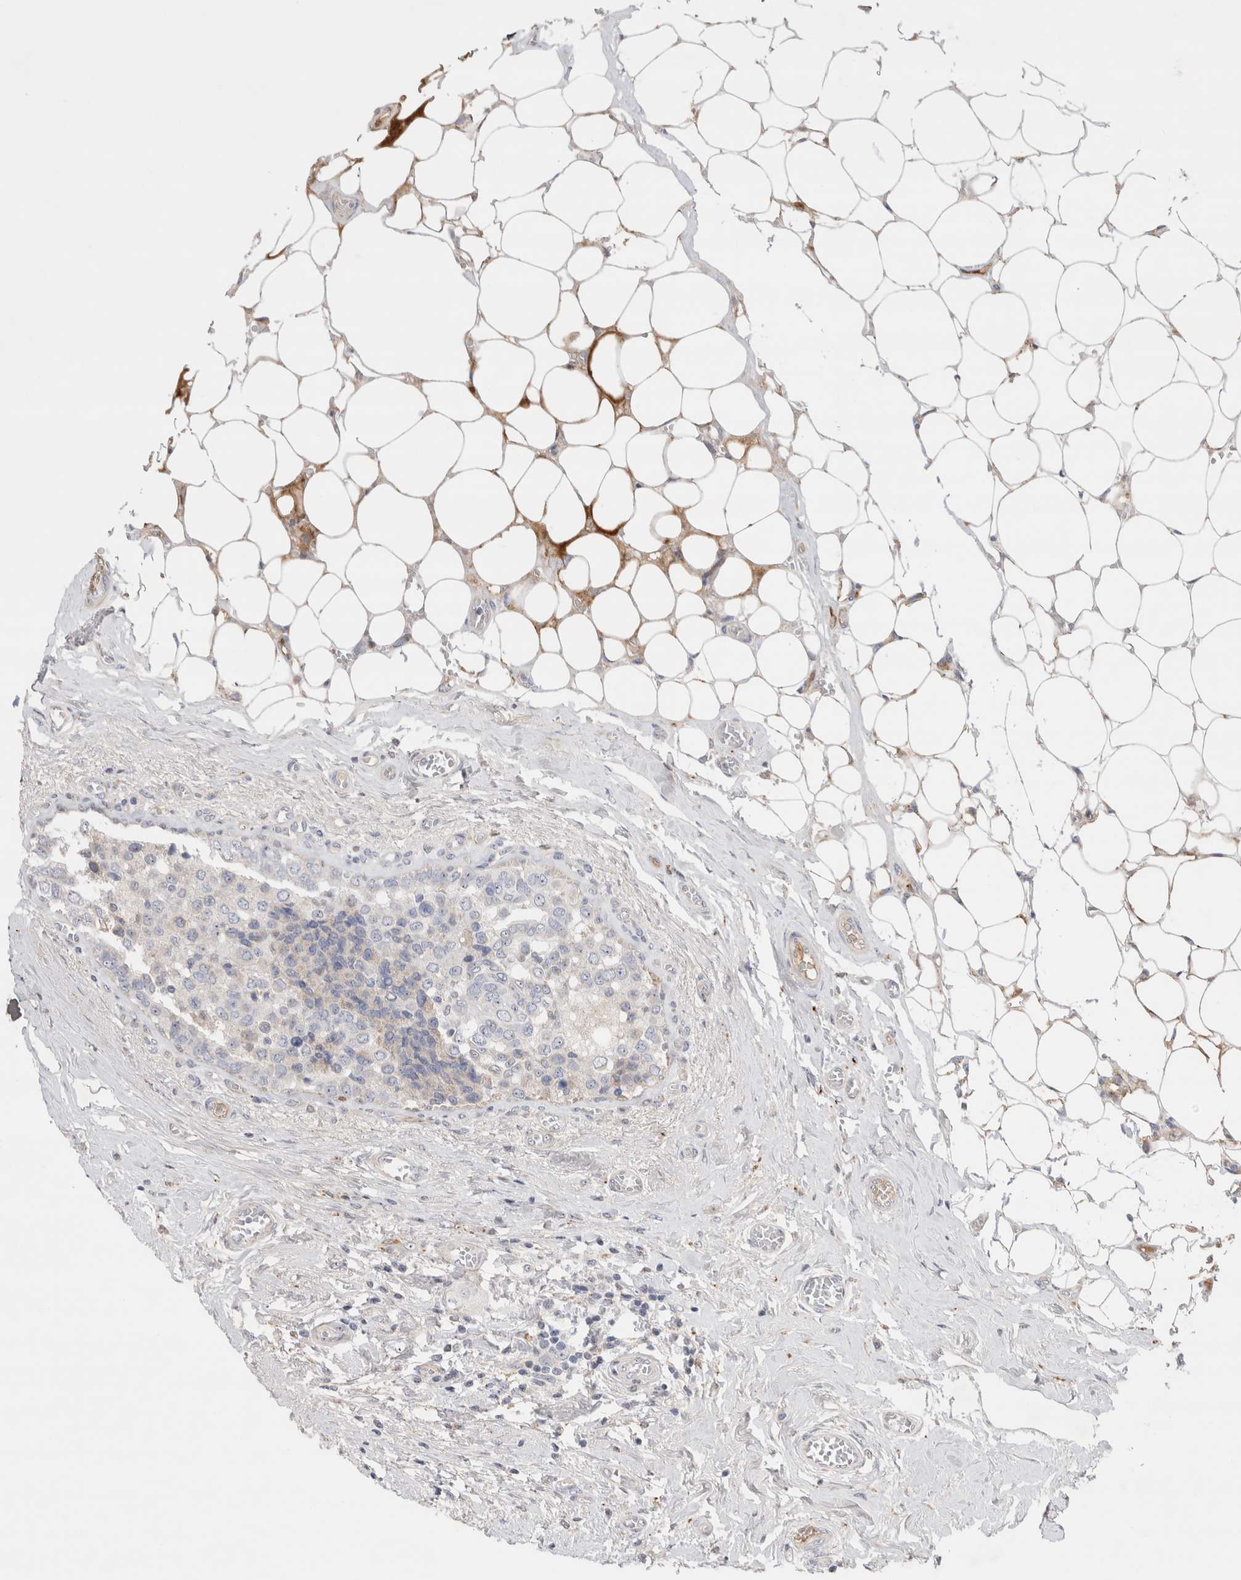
{"staining": {"intensity": "negative", "quantity": "none", "location": "none"}, "tissue": "breast cancer", "cell_type": "Tumor cells", "image_type": "cancer", "snomed": [{"axis": "morphology", "description": "Normal tissue, NOS"}, {"axis": "morphology", "description": "Duct carcinoma"}, {"axis": "topography", "description": "Breast"}], "caption": "Immunohistochemistry (IHC) of human breast cancer demonstrates no staining in tumor cells.", "gene": "ECHDC2", "patient": {"sex": "female", "age": 43}}